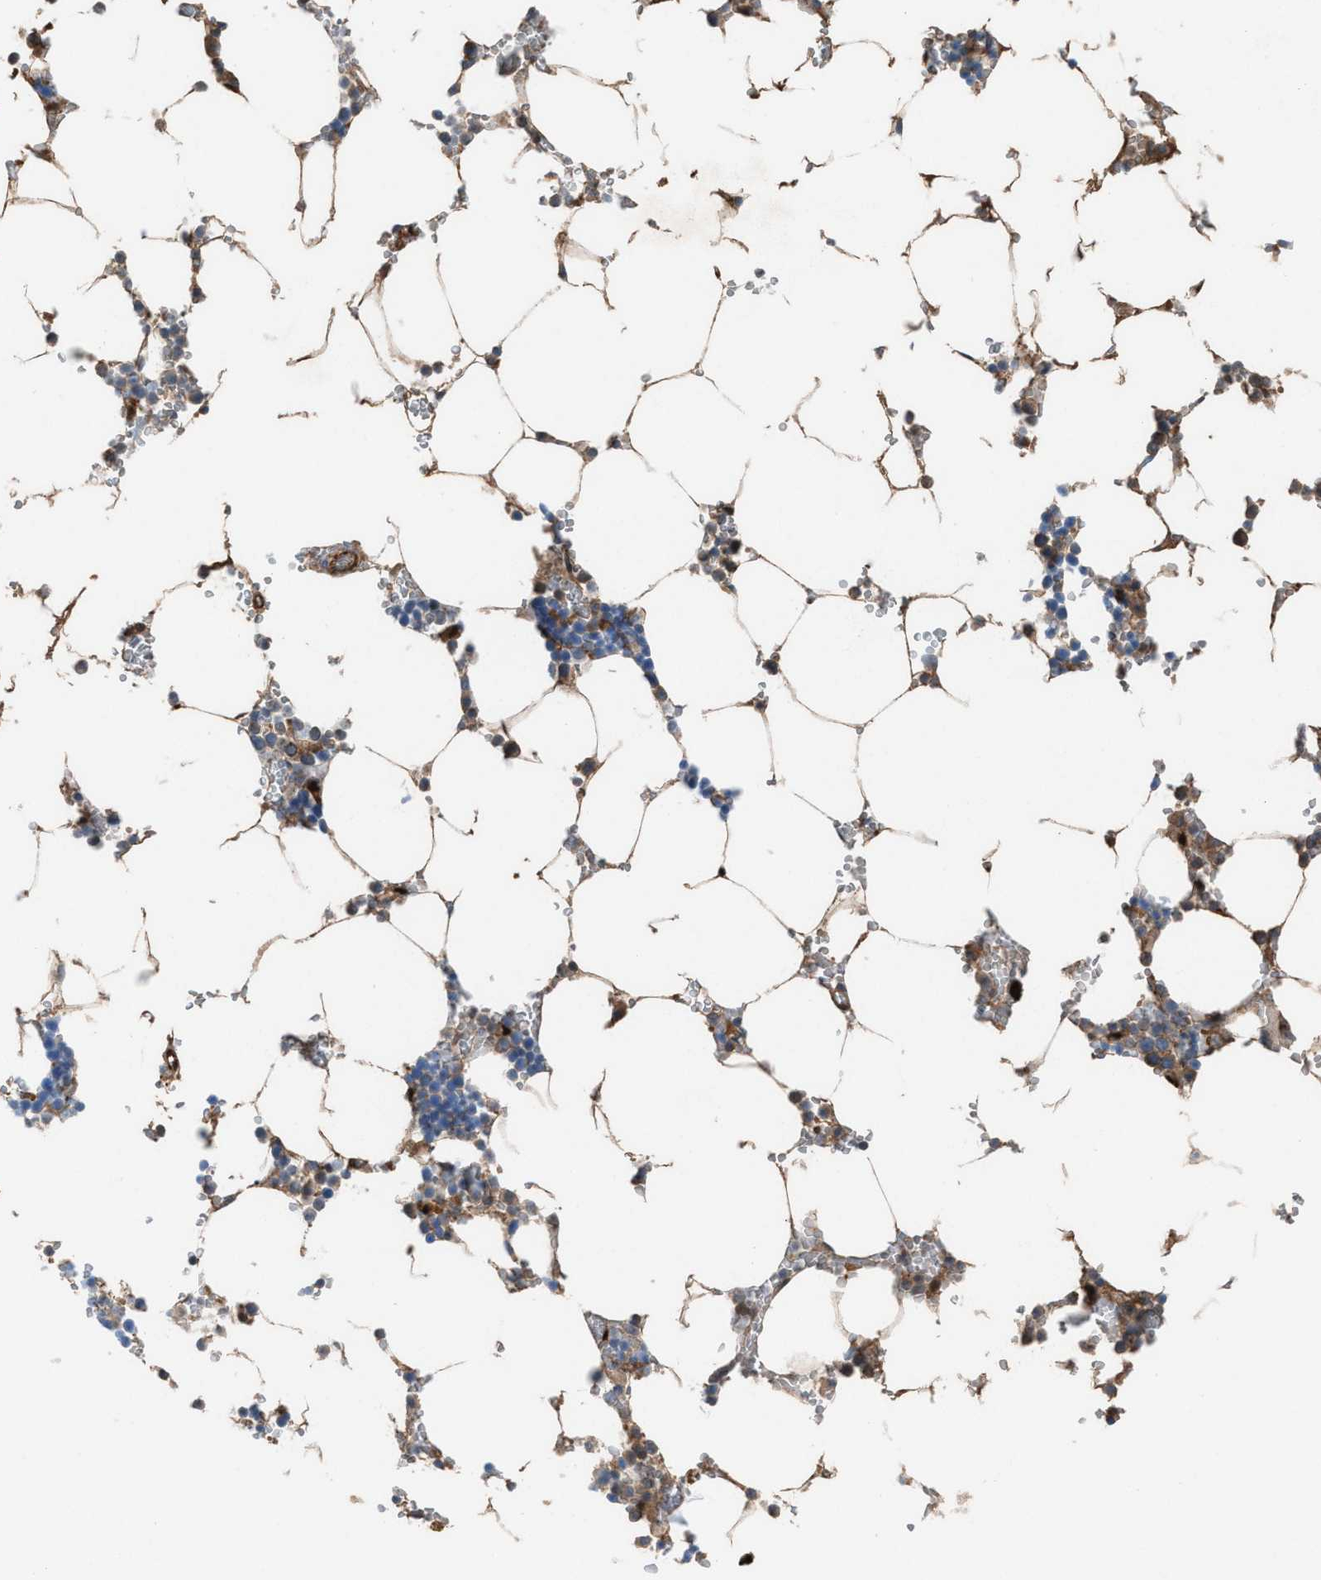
{"staining": {"intensity": "weak", "quantity": "25%-75%", "location": "cytoplasmic/membranous"}, "tissue": "bone marrow", "cell_type": "Hematopoietic cells", "image_type": "normal", "snomed": [{"axis": "morphology", "description": "Normal tissue, NOS"}, {"axis": "topography", "description": "Bone marrow"}], "caption": "A high-resolution photomicrograph shows immunohistochemistry staining of unremarkable bone marrow, which exhibits weak cytoplasmic/membranous staining in about 25%-75% of hematopoietic cells. (DAB = brown stain, brightfield microscopy at high magnification).", "gene": "TPK1", "patient": {"sex": "male", "age": 70}}